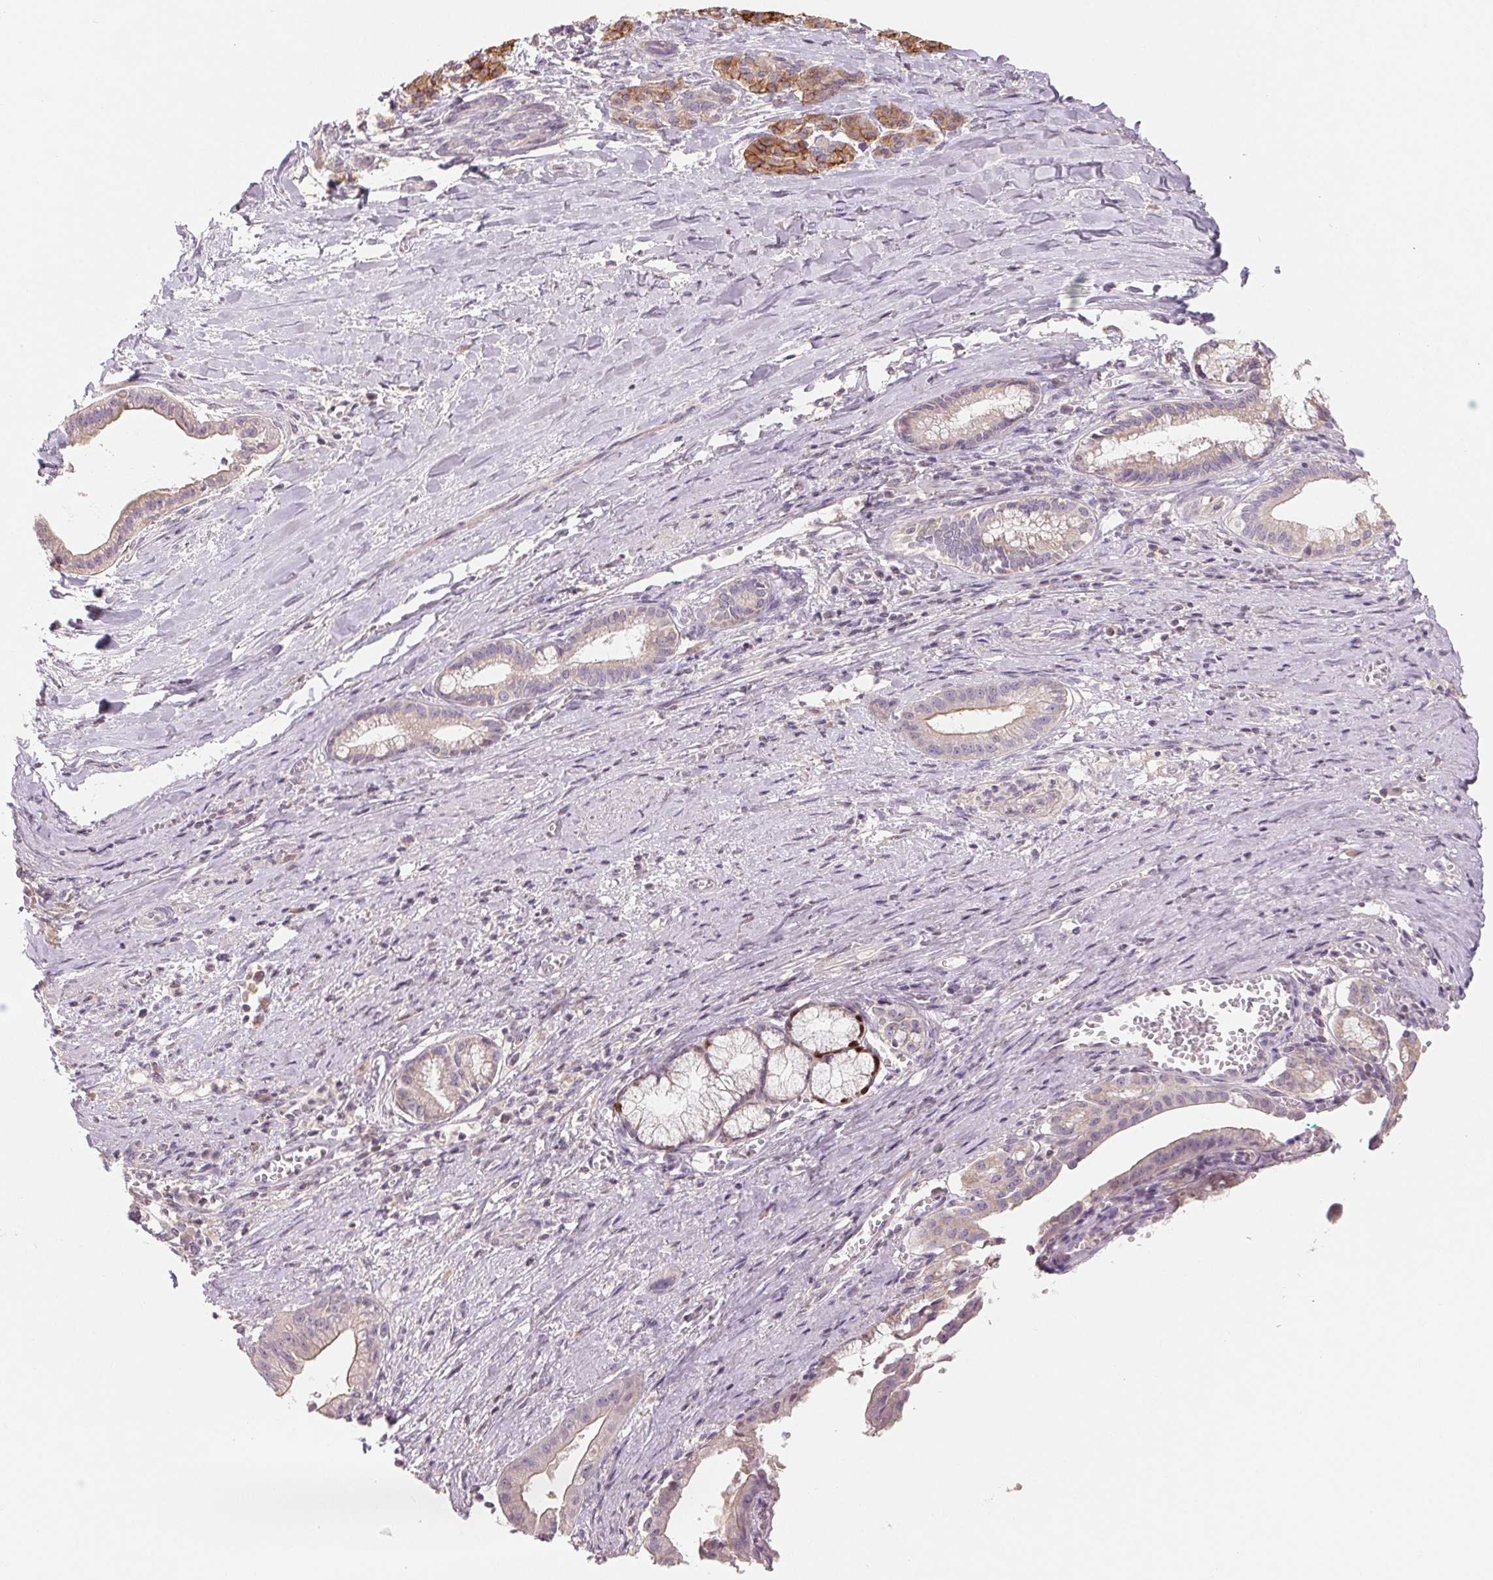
{"staining": {"intensity": "negative", "quantity": "none", "location": "none"}, "tissue": "pancreatic cancer", "cell_type": "Tumor cells", "image_type": "cancer", "snomed": [{"axis": "morphology", "description": "Normal tissue, NOS"}, {"axis": "morphology", "description": "Adenocarcinoma, NOS"}, {"axis": "topography", "description": "Lymph node"}, {"axis": "topography", "description": "Pancreas"}], "caption": "Micrograph shows no significant protein positivity in tumor cells of pancreatic cancer (adenocarcinoma). (DAB immunohistochemistry visualized using brightfield microscopy, high magnification).", "gene": "AQP8", "patient": {"sex": "female", "age": 58}}